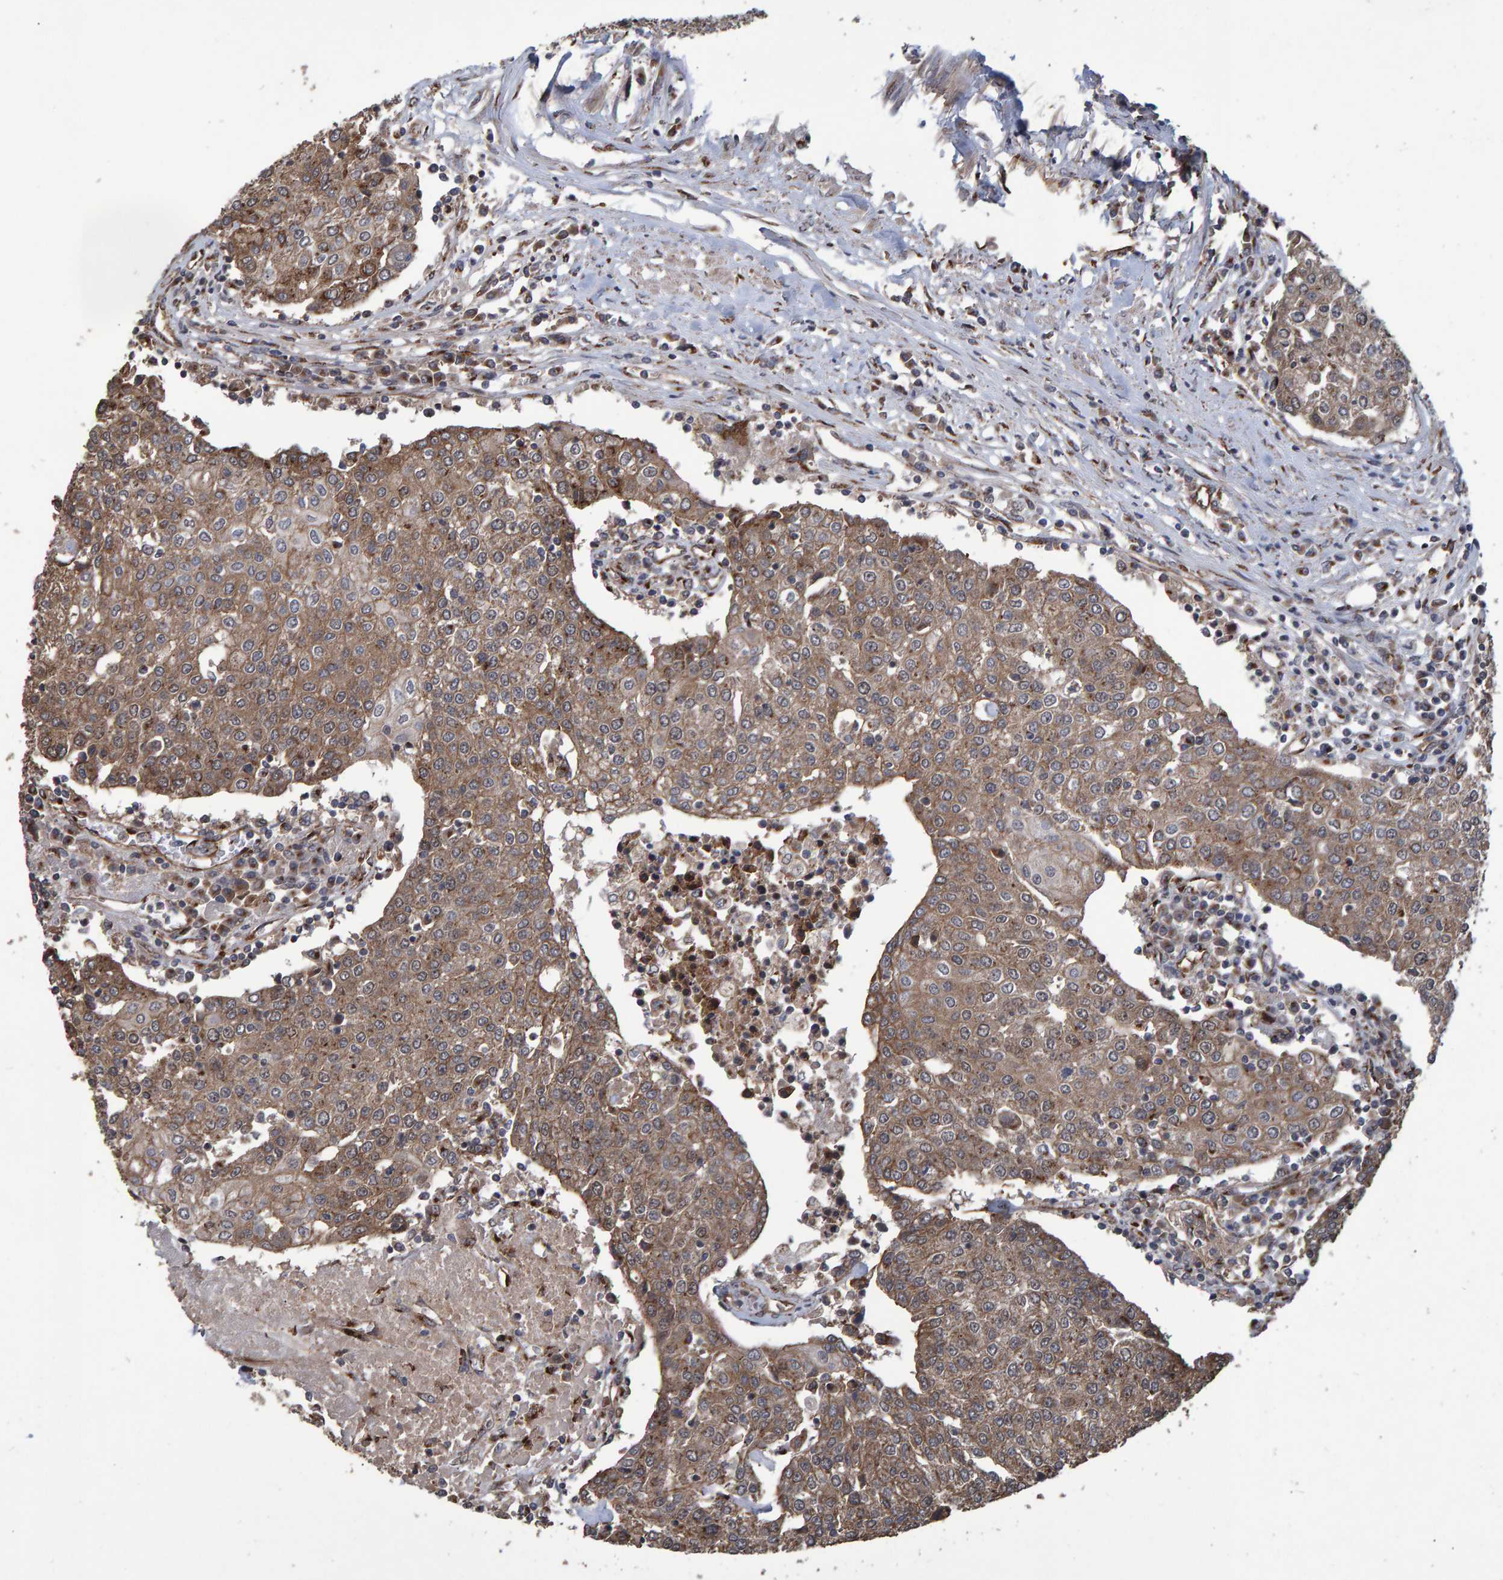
{"staining": {"intensity": "moderate", "quantity": ">75%", "location": "cytoplasmic/membranous"}, "tissue": "urothelial cancer", "cell_type": "Tumor cells", "image_type": "cancer", "snomed": [{"axis": "morphology", "description": "Urothelial carcinoma, High grade"}, {"axis": "topography", "description": "Urinary bladder"}], "caption": "Tumor cells demonstrate medium levels of moderate cytoplasmic/membranous expression in approximately >75% of cells in human high-grade urothelial carcinoma.", "gene": "TRIM68", "patient": {"sex": "female", "age": 85}}